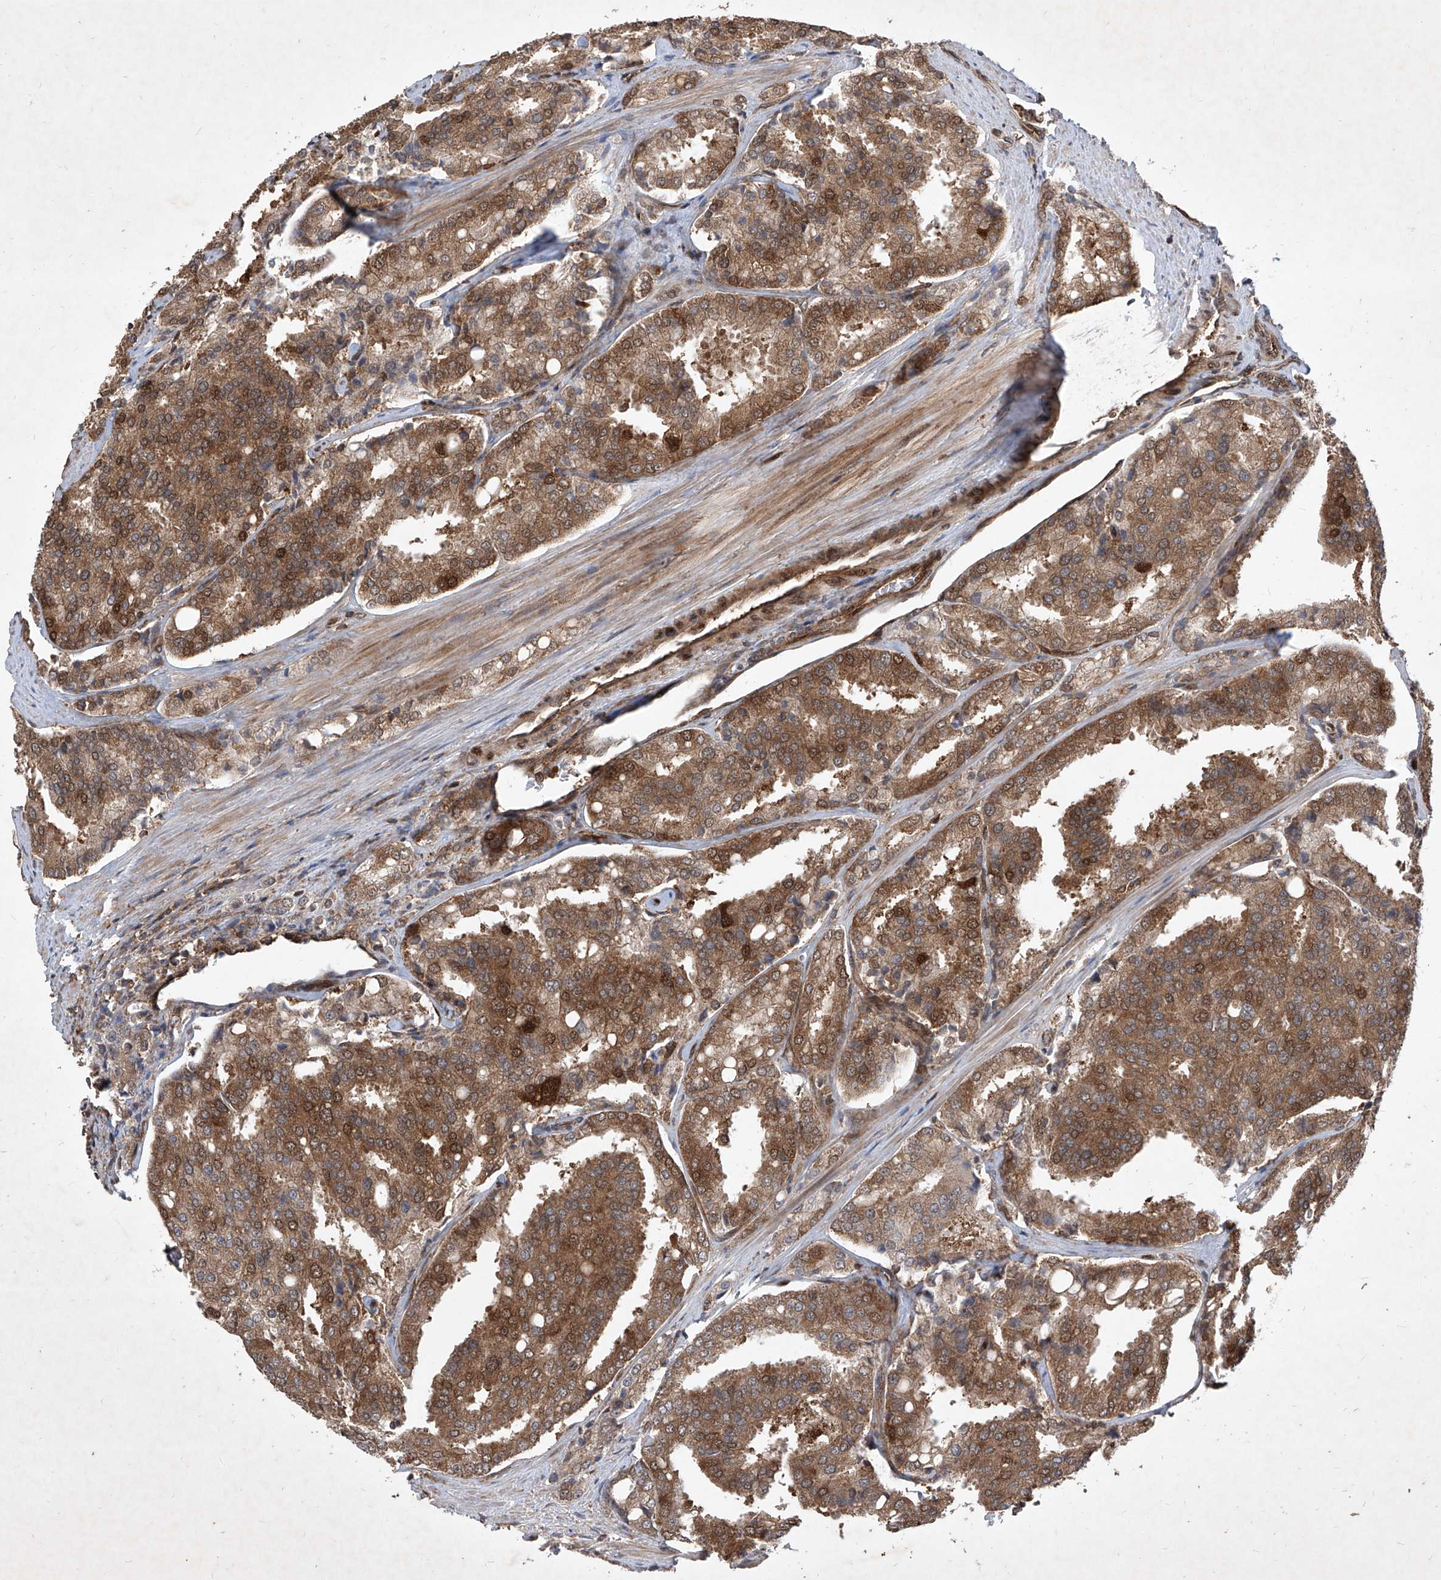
{"staining": {"intensity": "moderate", "quantity": ">75%", "location": "cytoplasmic/membranous,nuclear"}, "tissue": "prostate cancer", "cell_type": "Tumor cells", "image_type": "cancer", "snomed": [{"axis": "morphology", "description": "Adenocarcinoma, High grade"}, {"axis": "topography", "description": "Prostate"}], "caption": "Immunohistochemical staining of prostate high-grade adenocarcinoma displays medium levels of moderate cytoplasmic/membranous and nuclear protein expression in approximately >75% of tumor cells. The protein of interest is stained brown, and the nuclei are stained in blue (DAB IHC with brightfield microscopy, high magnification).", "gene": "MAGED2", "patient": {"sex": "male", "age": 50}}